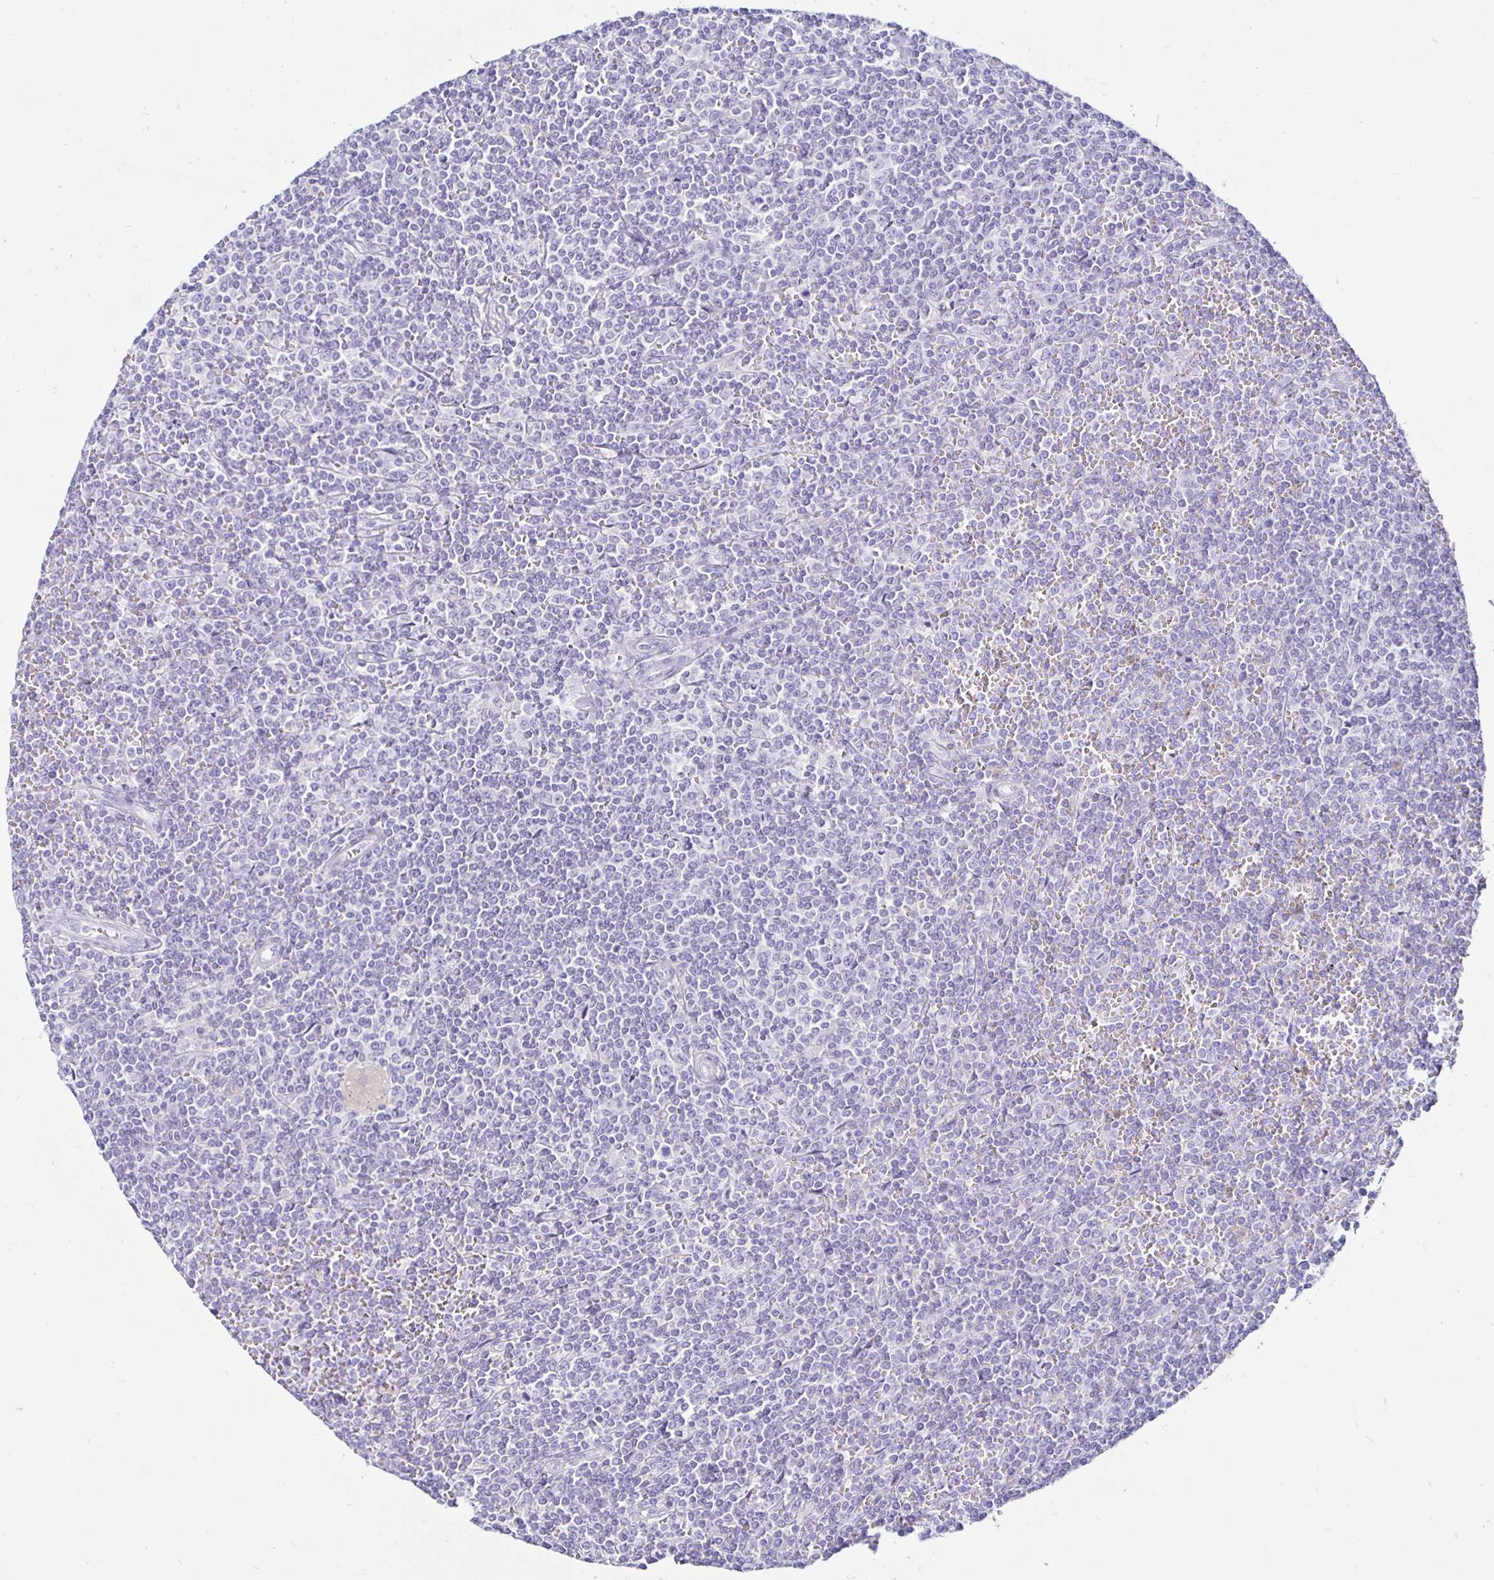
{"staining": {"intensity": "negative", "quantity": "none", "location": "none"}, "tissue": "lymphoma", "cell_type": "Tumor cells", "image_type": "cancer", "snomed": [{"axis": "morphology", "description": "Malignant lymphoma, non-Hodgkin's type, Low grade"}, {"axis": "topography", "description": "Spleen"}], "caption": "Immunohistochemistry (IHC) of human low-grade malignant lymphoma, non-Hodgkin's type reveals no expression in tumor cells. Brightfield microscopy of immunohistochemistry stained with DAB (brown) and hematoxylin (blue), captured at high magnification.", "gene": "TIMP1", "patient": {"sex": "female", "age": 19}}